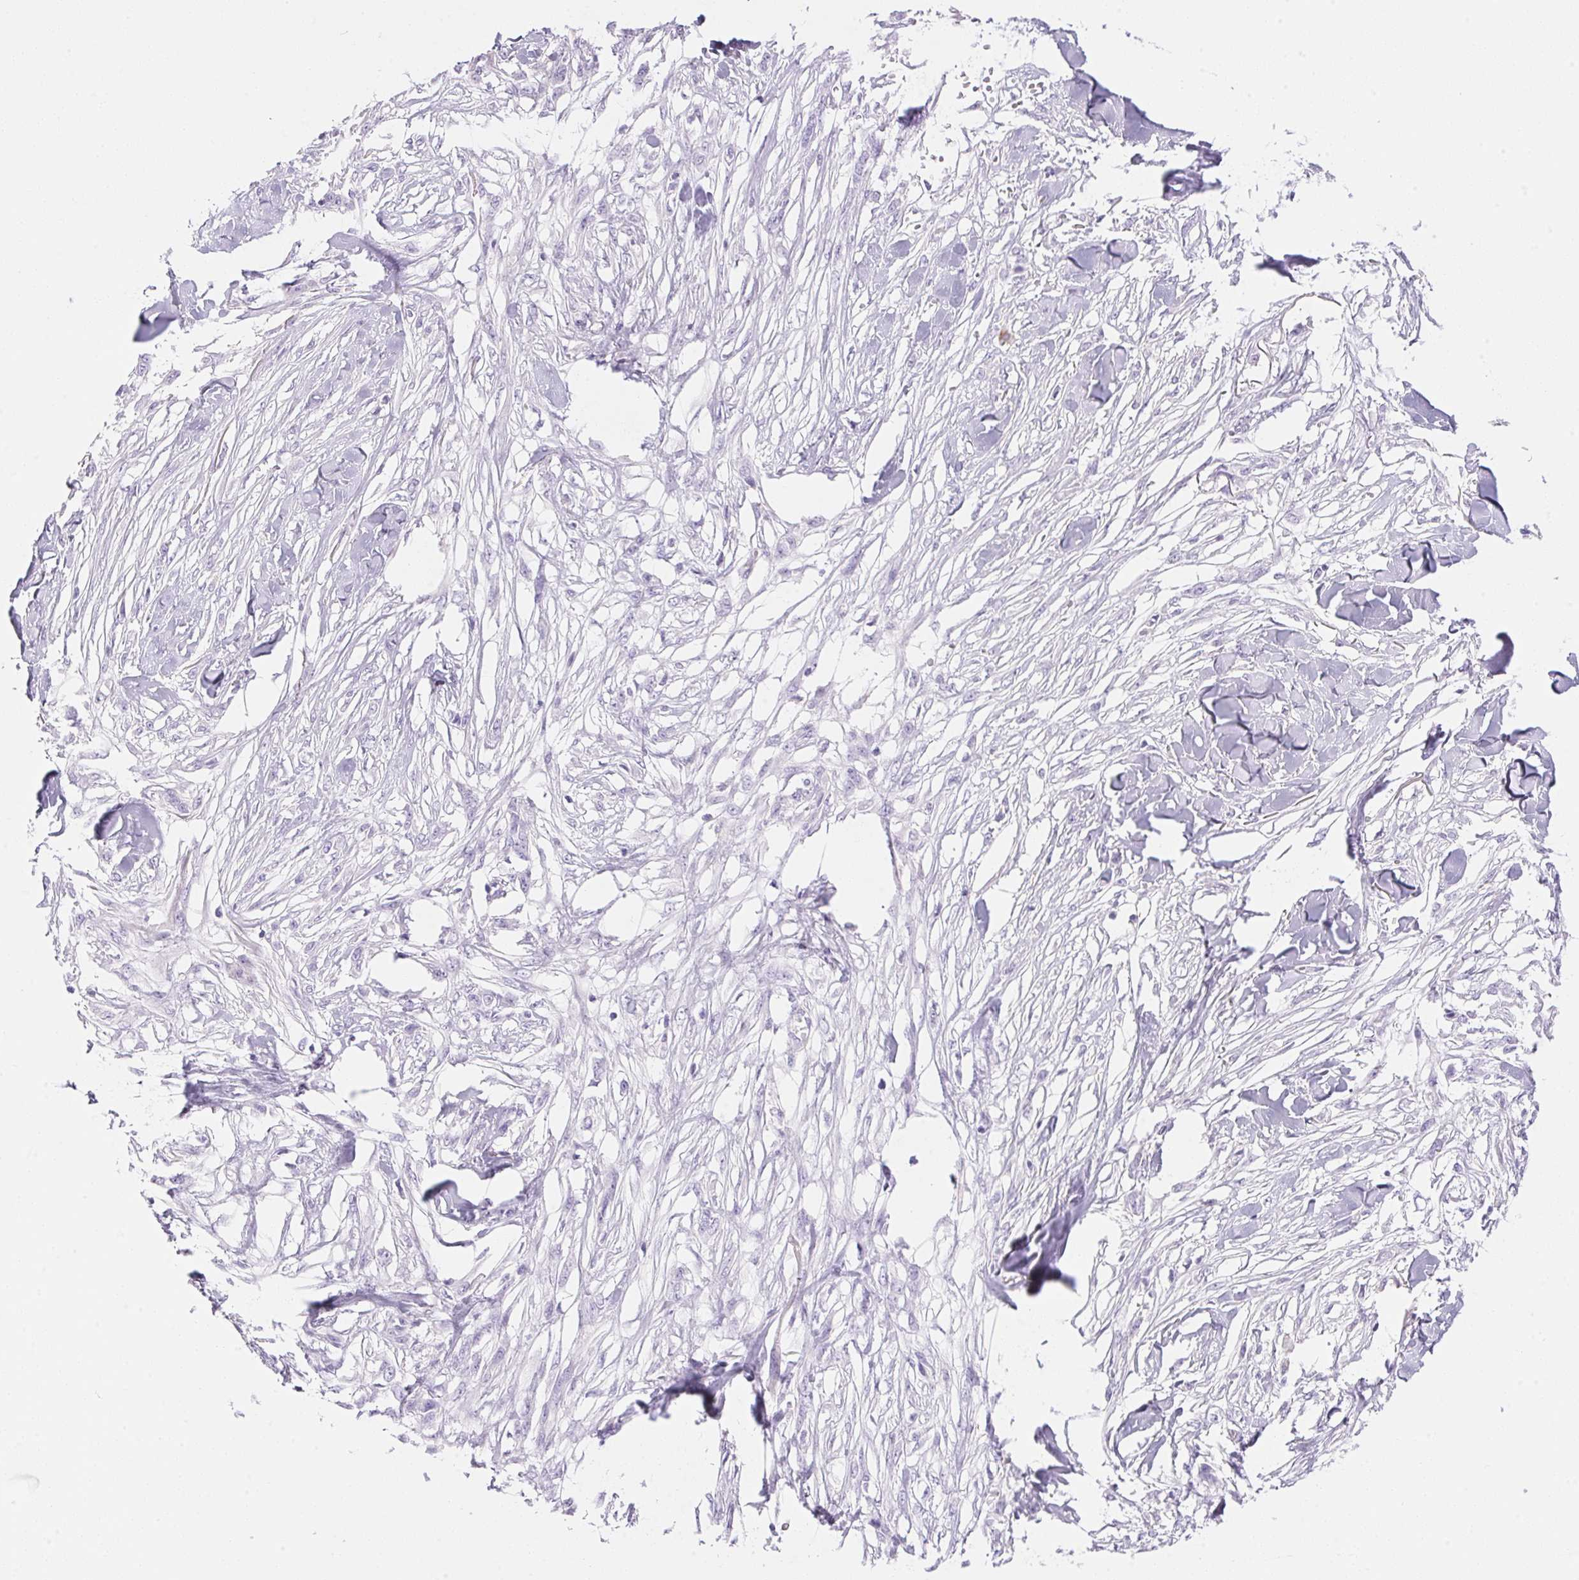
{"staining": {"intensity": "negative", "quantity": "none", "location": "none"}, "tissue": "skin cancer", "cell_type": "Tumor cells", "image_type": "cancer", "snomed": [{"axis": "morphology", "description": "Squamous cell carcinoma, NOS"}, {"axis": "topography", "description": "Skin"}], "caption": "There is no significant positivity in tumor cells of skin cancer (squamous cell carcinoma).", "gene": "DHCR24", "patient": {"sex": "female", "age": 59}}